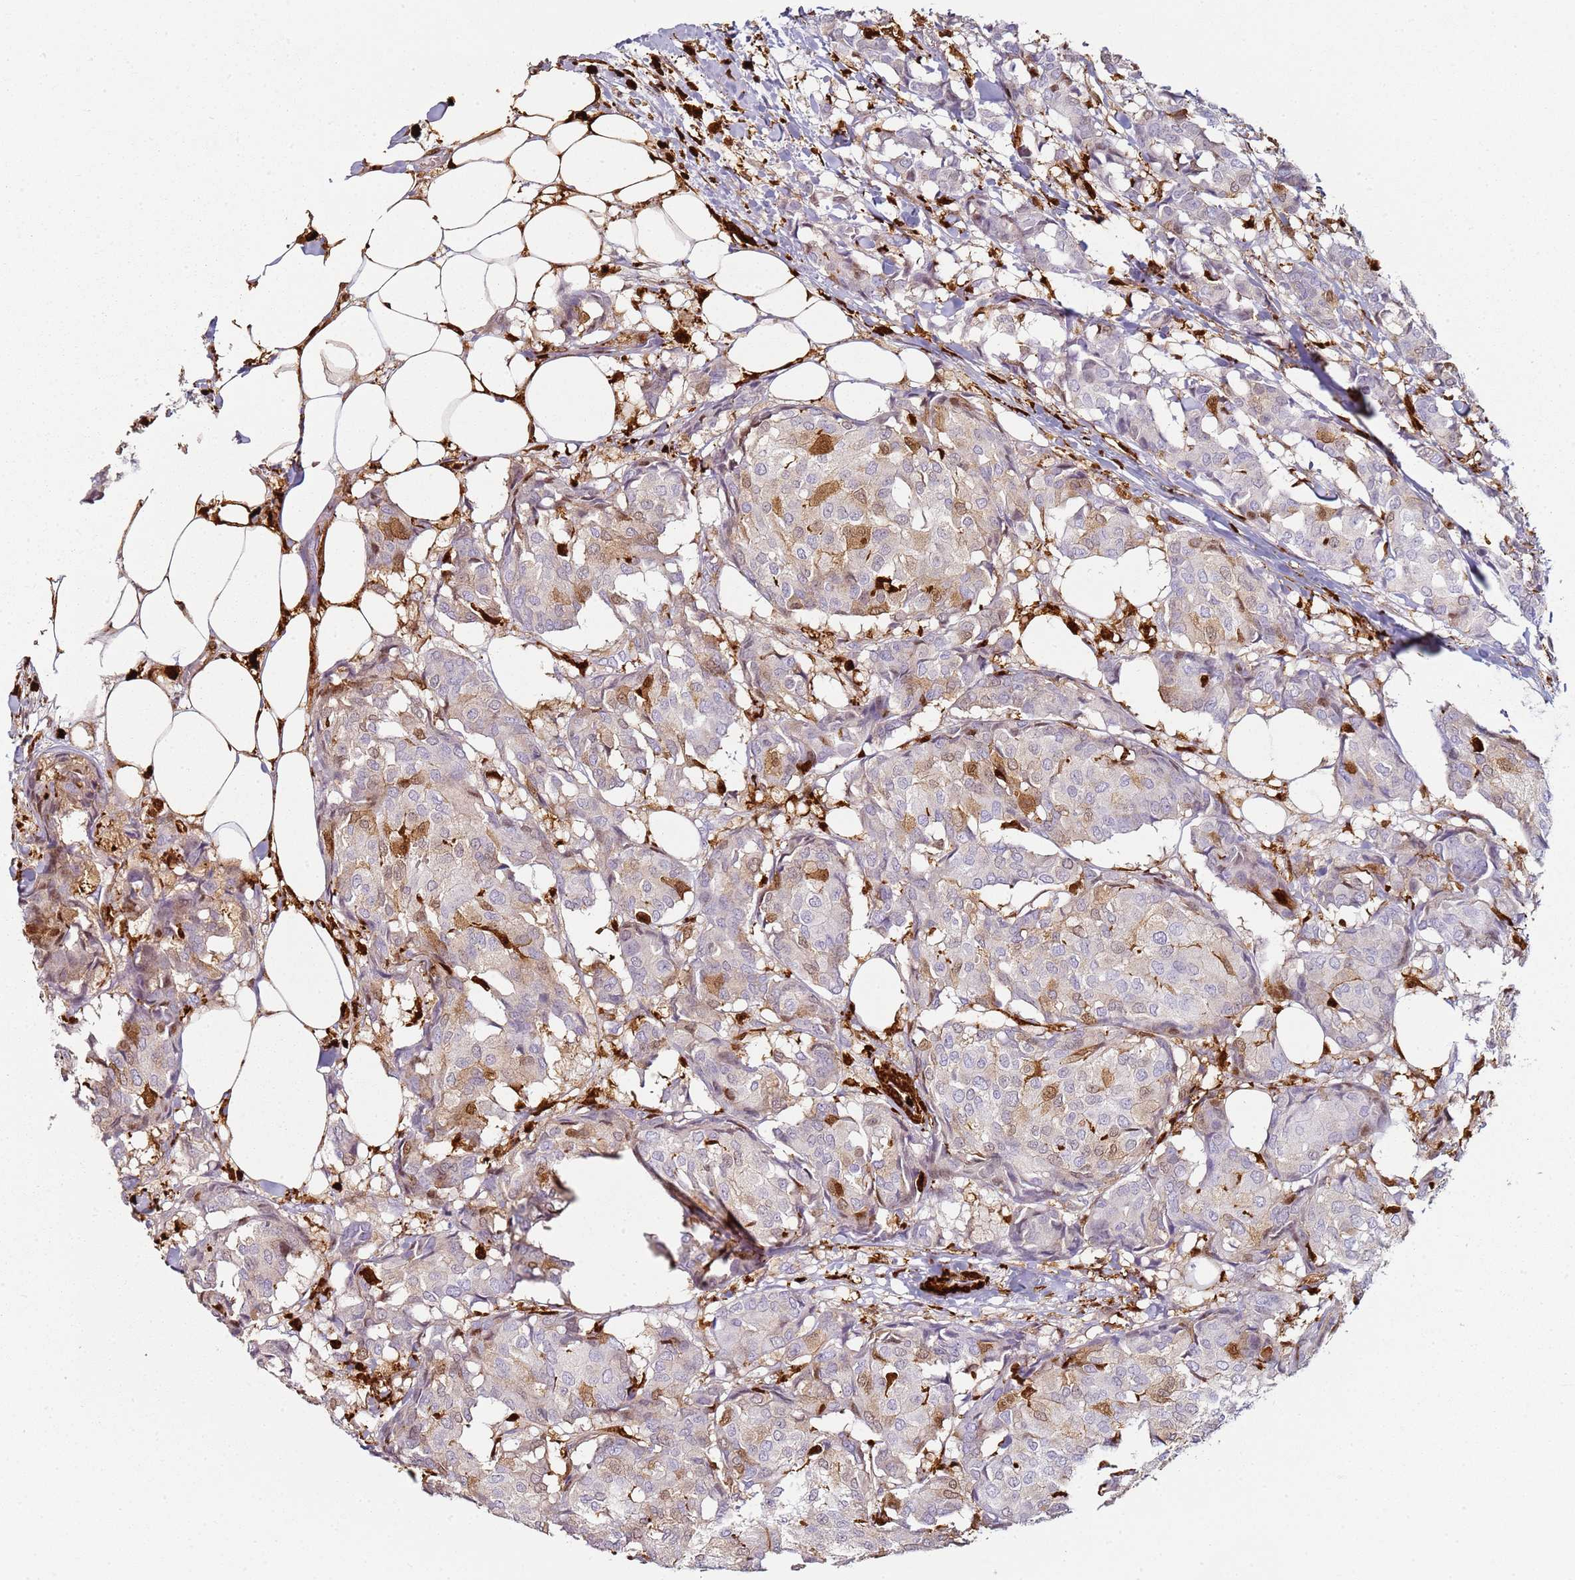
{"staining": {"intensity": "weak", "quantity": "<25%", "location": "cytoplasmic/membranous,nuclear"}, "tissue": "breast cancer", "cell_type": "Tumor cells", "image_type": "cancer", "snomed": [{"axis": "morphology", "description": "Duct carcinoma"}, {"axis": "topography", "description": "Breast"}], "caption": "Tumor cells are negative for protein expression in human infiltrating ductal carcinoma (breast).", "gene": "S100A4", "patient": {"sex": "female", "age": 75}}